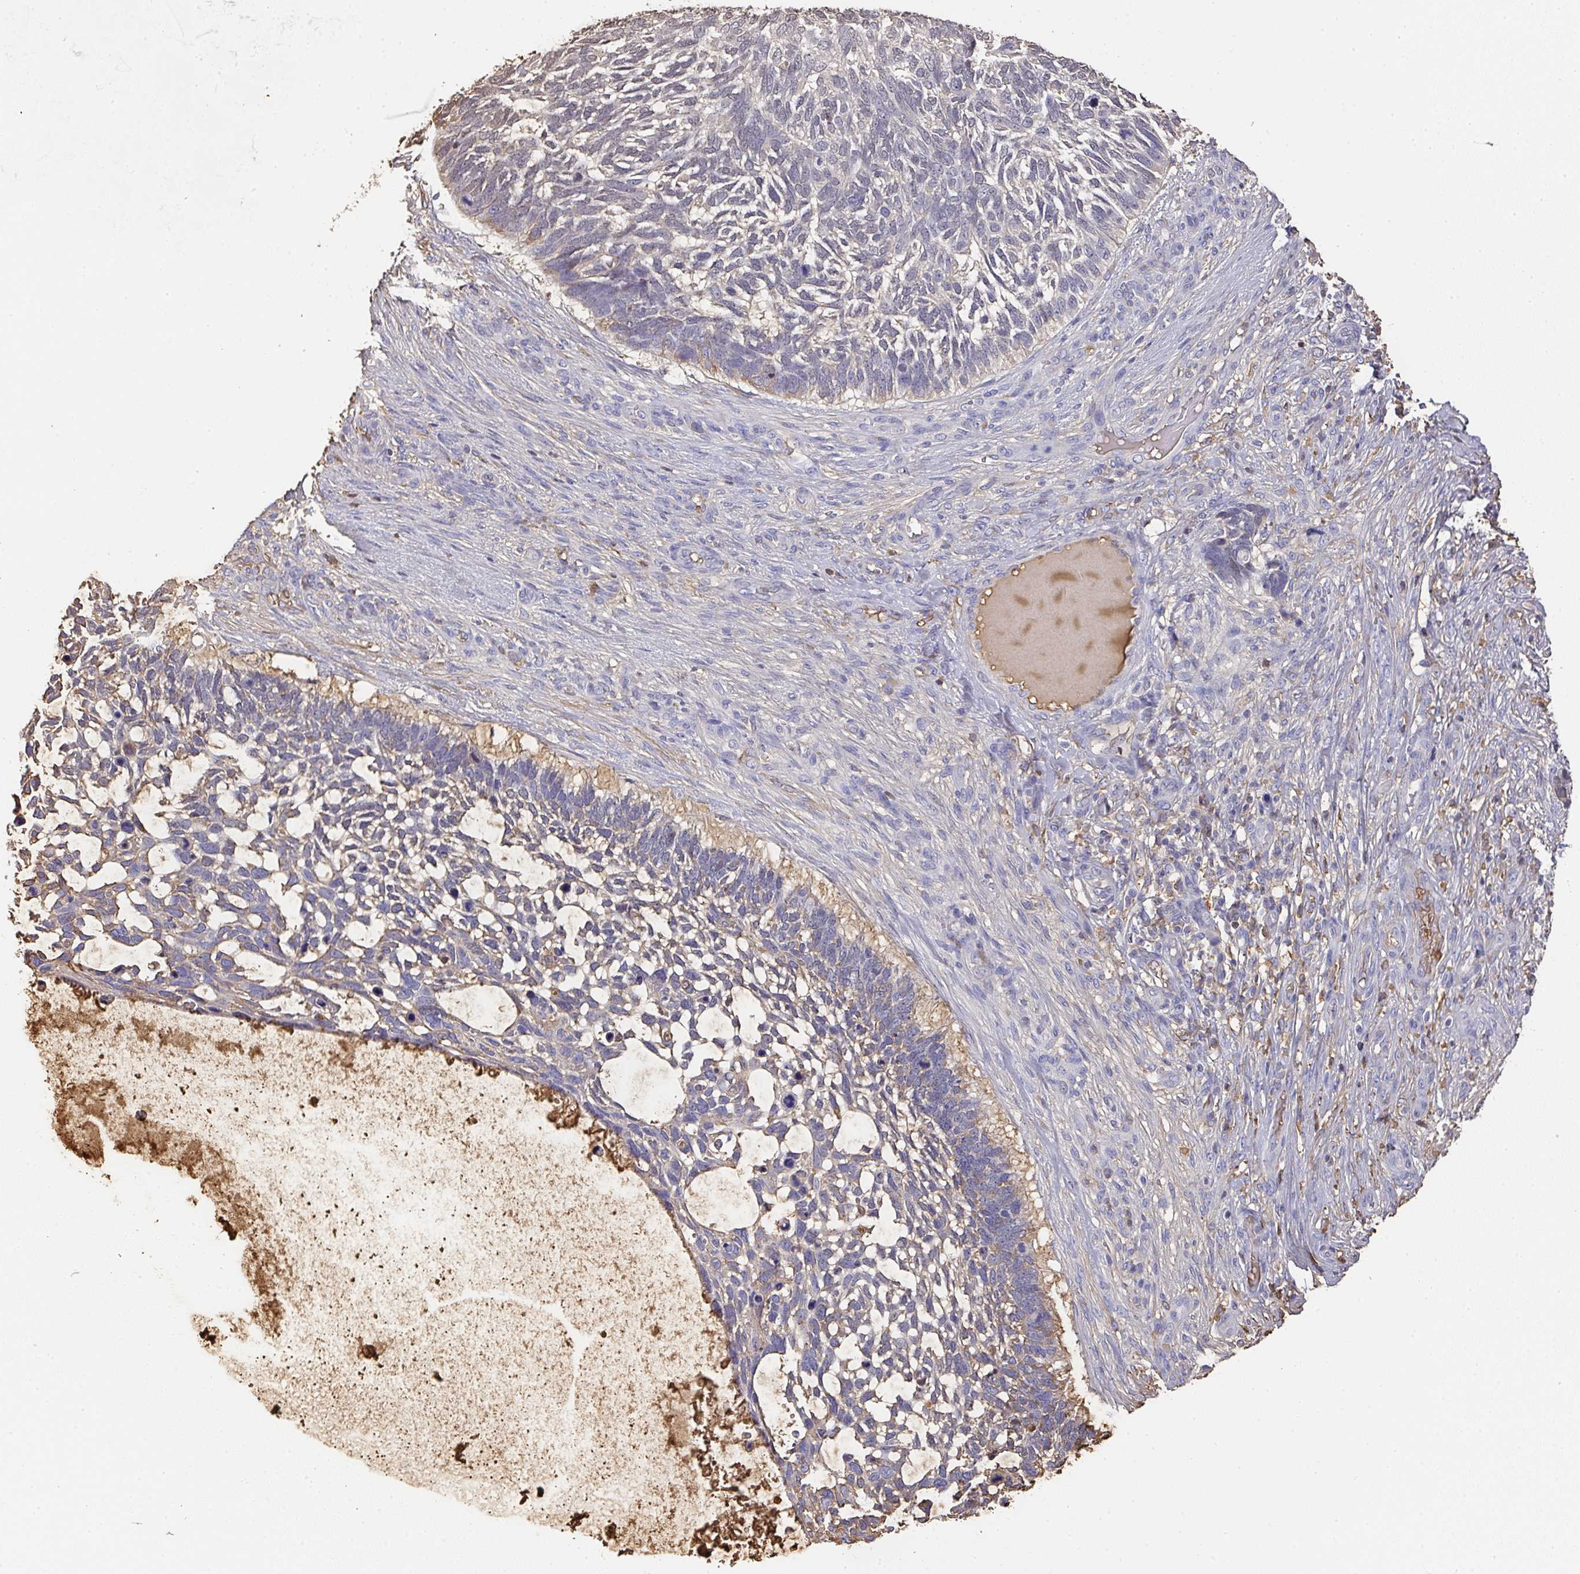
{"staining": {"intensity": "weak", "quantity": "<25%", "location": "cytoplasmic/membranous"}, "tissue": "skin cancer", "cell_type": "Tumor cells", "image_type": "cancer", "snomed": [{"axis": "morphology", "description": "Basal cell carcinoma"}, {"axis": "topography", "description": "Skin"}], "caption": "This is an IHC micrograph of skin cancer. There is no staining in tumor cells.", "gene": "ALB", "patient": {"sex": "male", "age": 88}}